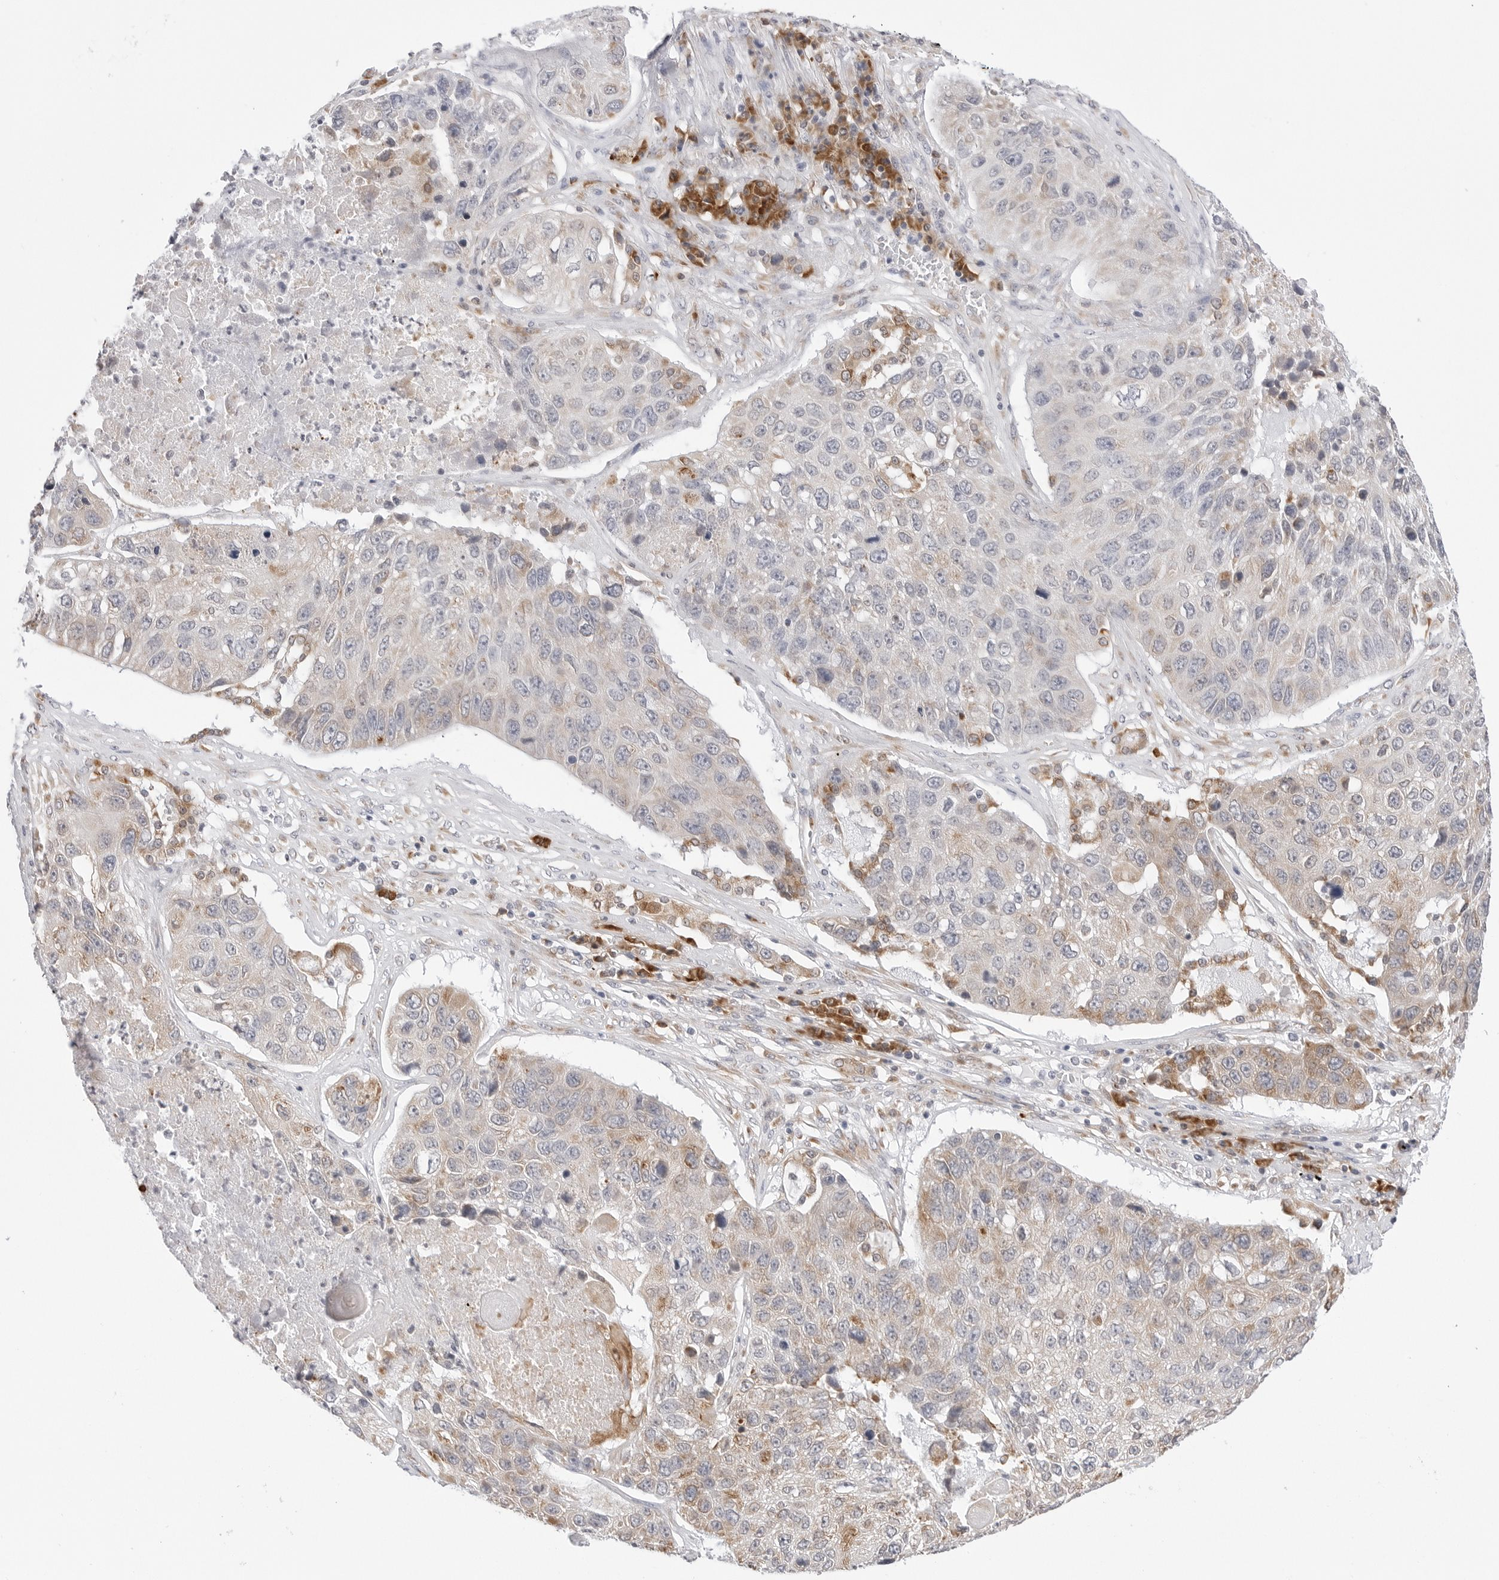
{"staining": {"intensity": "weak", "quantity": "25%-75%", "location": "cytoplasmic/membranous"}, "tissue": "lung cancer", "cell_type": "Tumor cells", "image_type": "cancer", "snomed": [{"axis": "morphology", "description": "Squamous cell carcinoma, NOS"}, {"axis": "topography", "description": "Lung"}], "caption": "Immunohistochemical staining of squamous cell carcinoma (lung) demonstrates weak cytoplasmic/membranous protein staining in about 25%-75% of tumor cells.", "gene": "RPN1", "patient": {"sex": "male", "age": 61}}